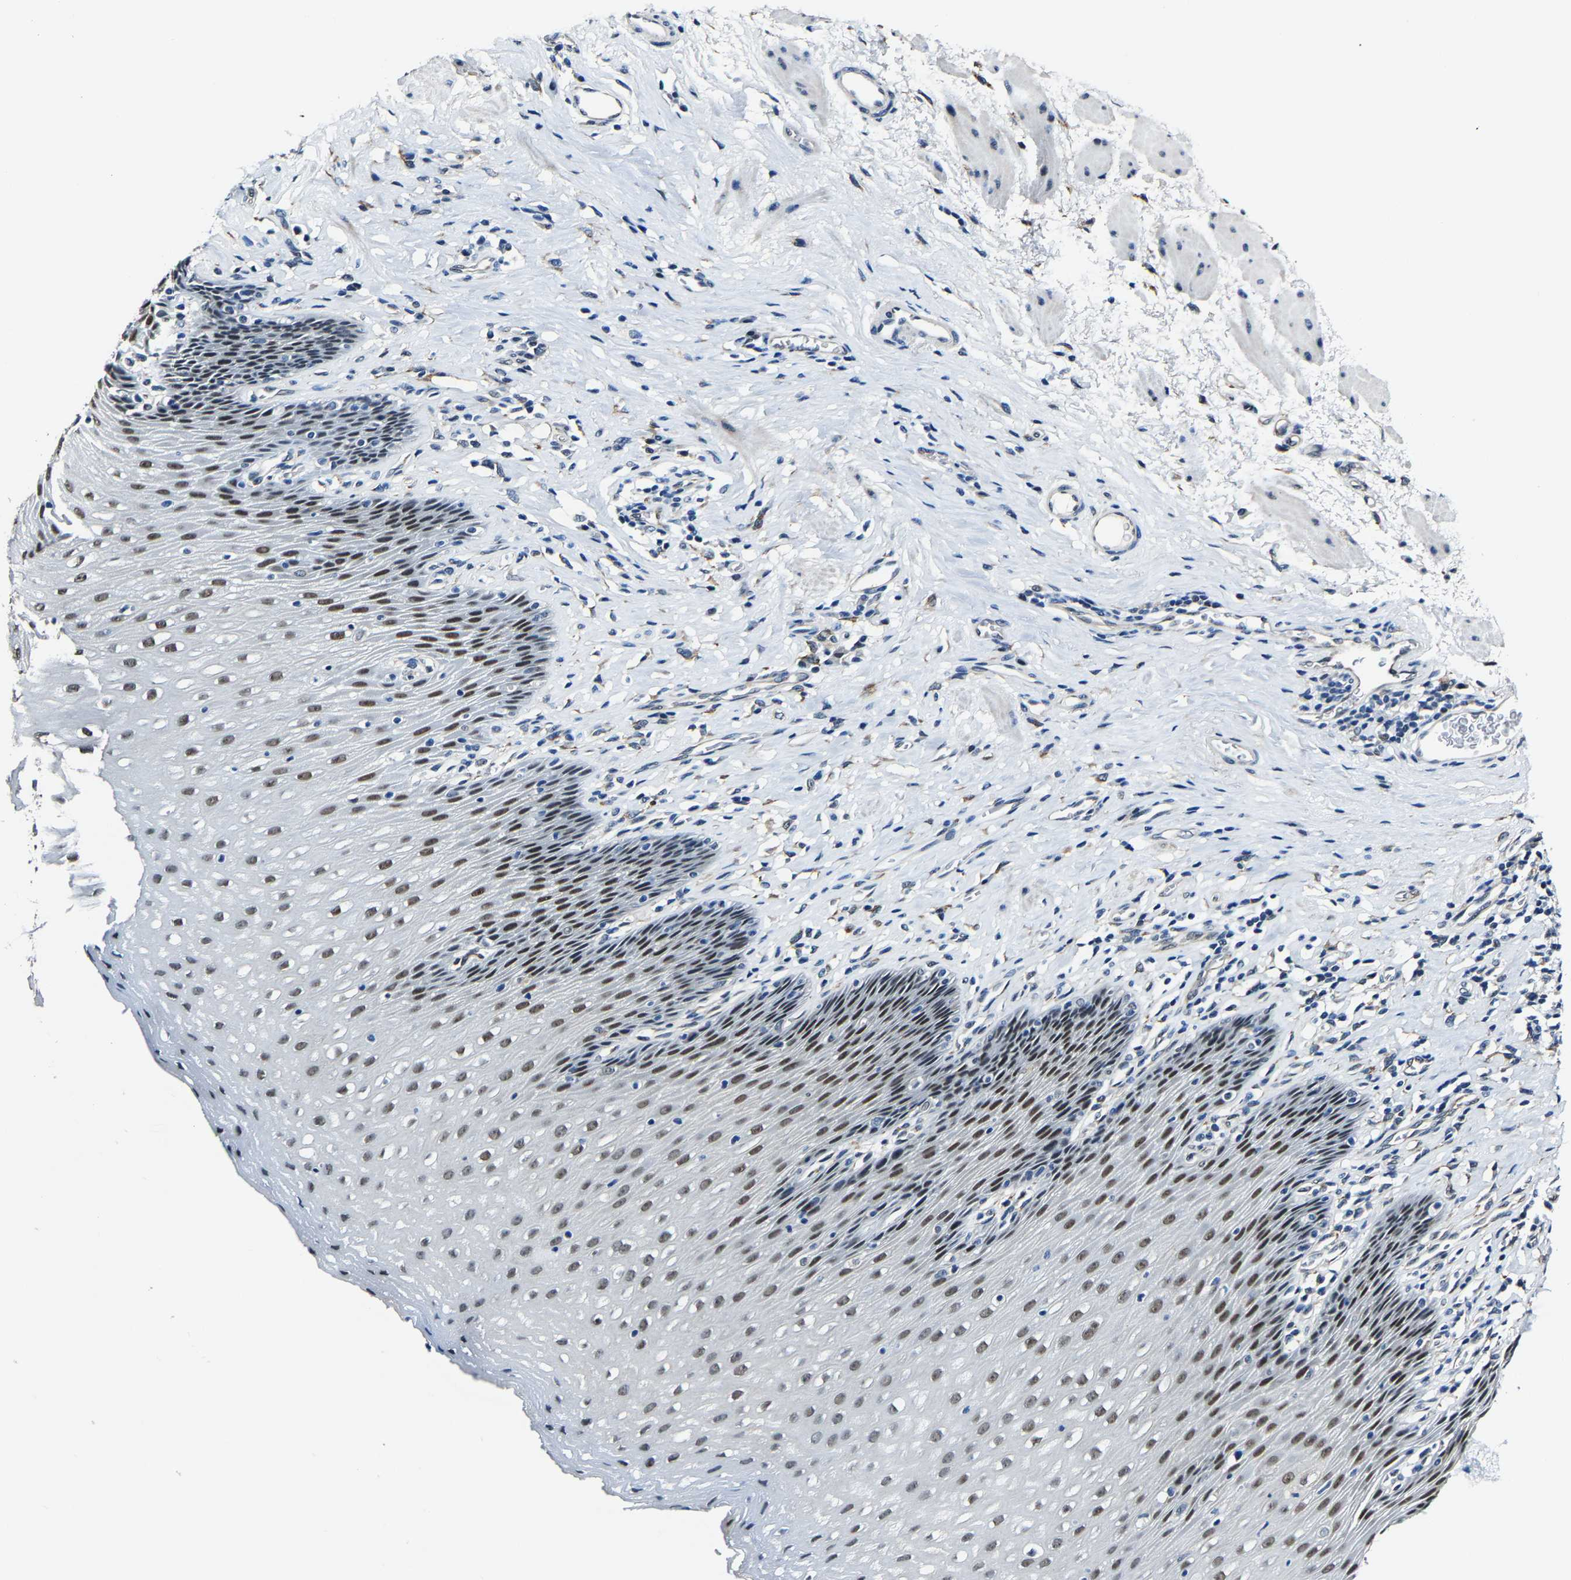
{"staining": {"intensity": "moderate", "quantity": ">75%", "location": "nuclear"}, "tissue": "esophagus", "cell_type": "Squamous epithelial cells", "image_type": "normal", "snomed": [{"axis": "morphology", "description": "Normal tissue, NOS"}, {"axis": "topography", "description": "Esophagus"}], "caption": "The immunohistochemical stain highlights moderate nuclear expression in squamous epithelial cells of unremarkable esophagus.", "gene": "METTL1", "patient": {"sex": "female", "age": 61}}